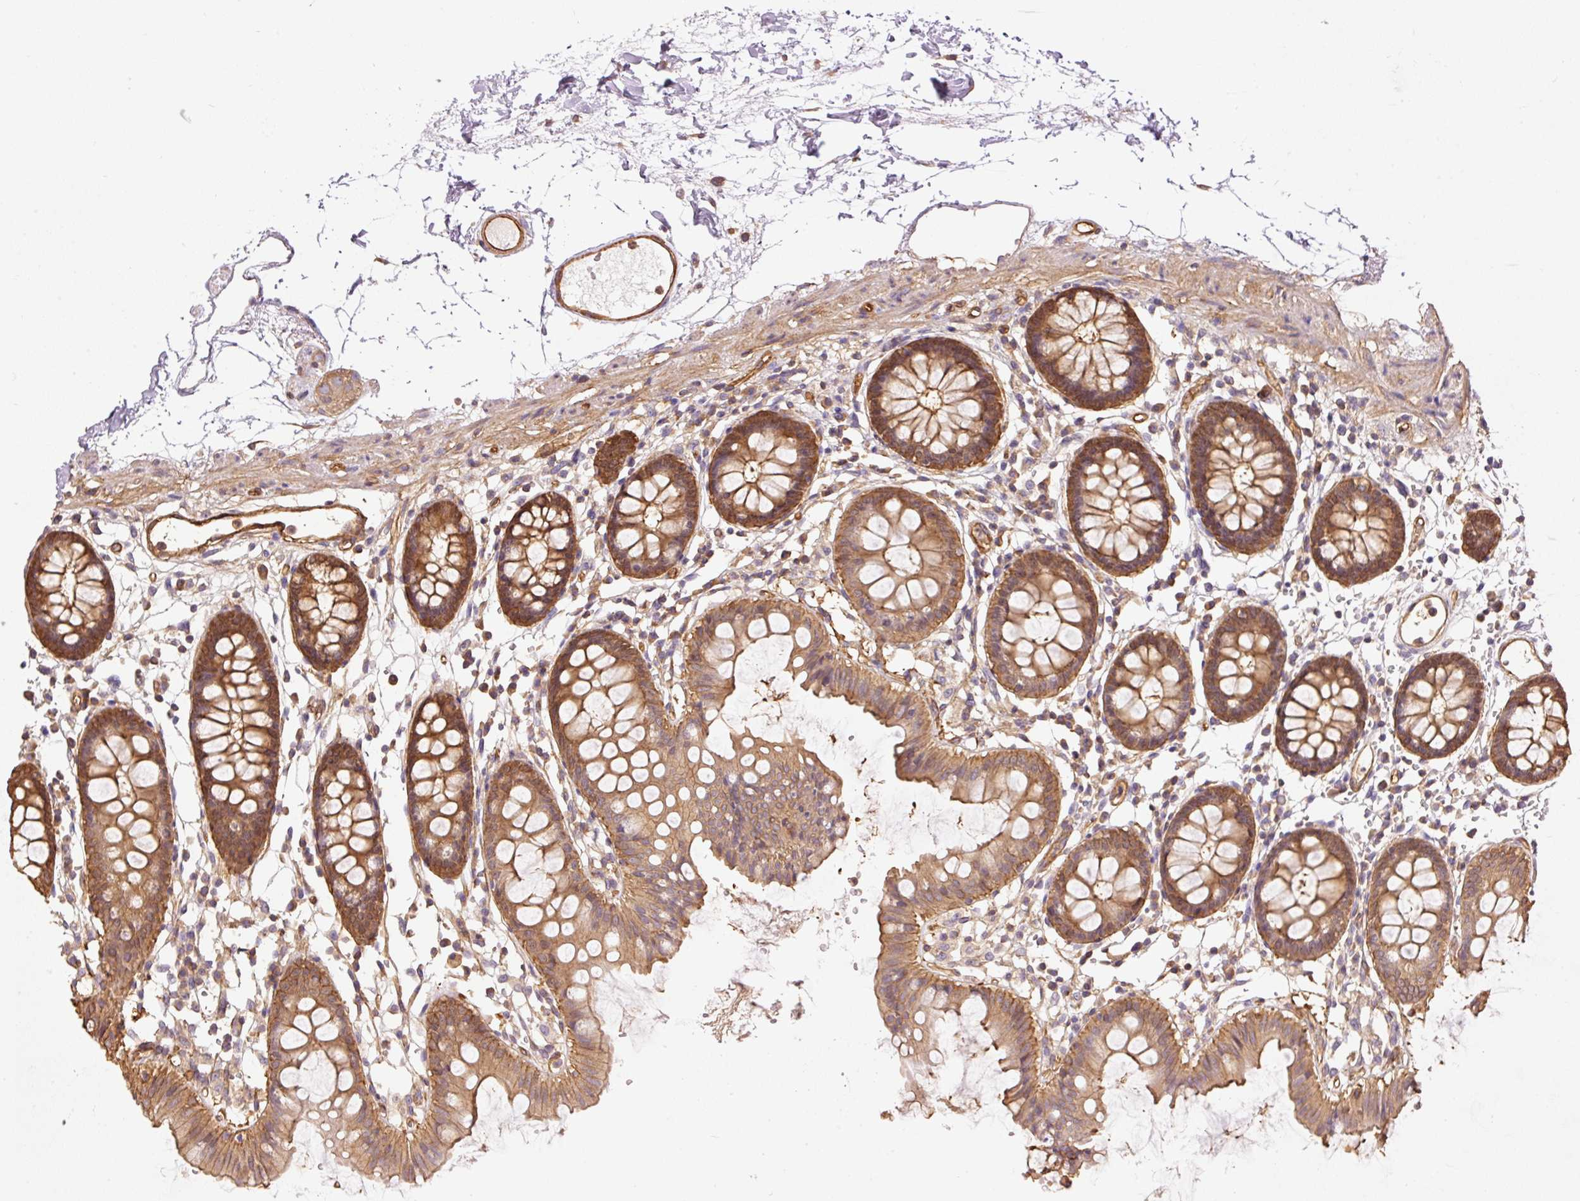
{"staining": {"intensity": "strong", "quantity": ">75%", "location": "cytoplasmic/membranous"}, "tissue": "colon", "cell_type": "Endothelial cells", "image_type": "normal", "snomed": [{"axis": "morphology", "description": "Normal tissue, NOS"}, {"axis": "topography", "description": "Colon"}], "caption": "Immunohistochemistry (DAB) staining of normal colon displays strong cytoplasmic/membranous protein positivity in approximately >75% of endothelial cells.", "gene": "PPP1R1B", "patient": {"sex": "female", "age": 84}}